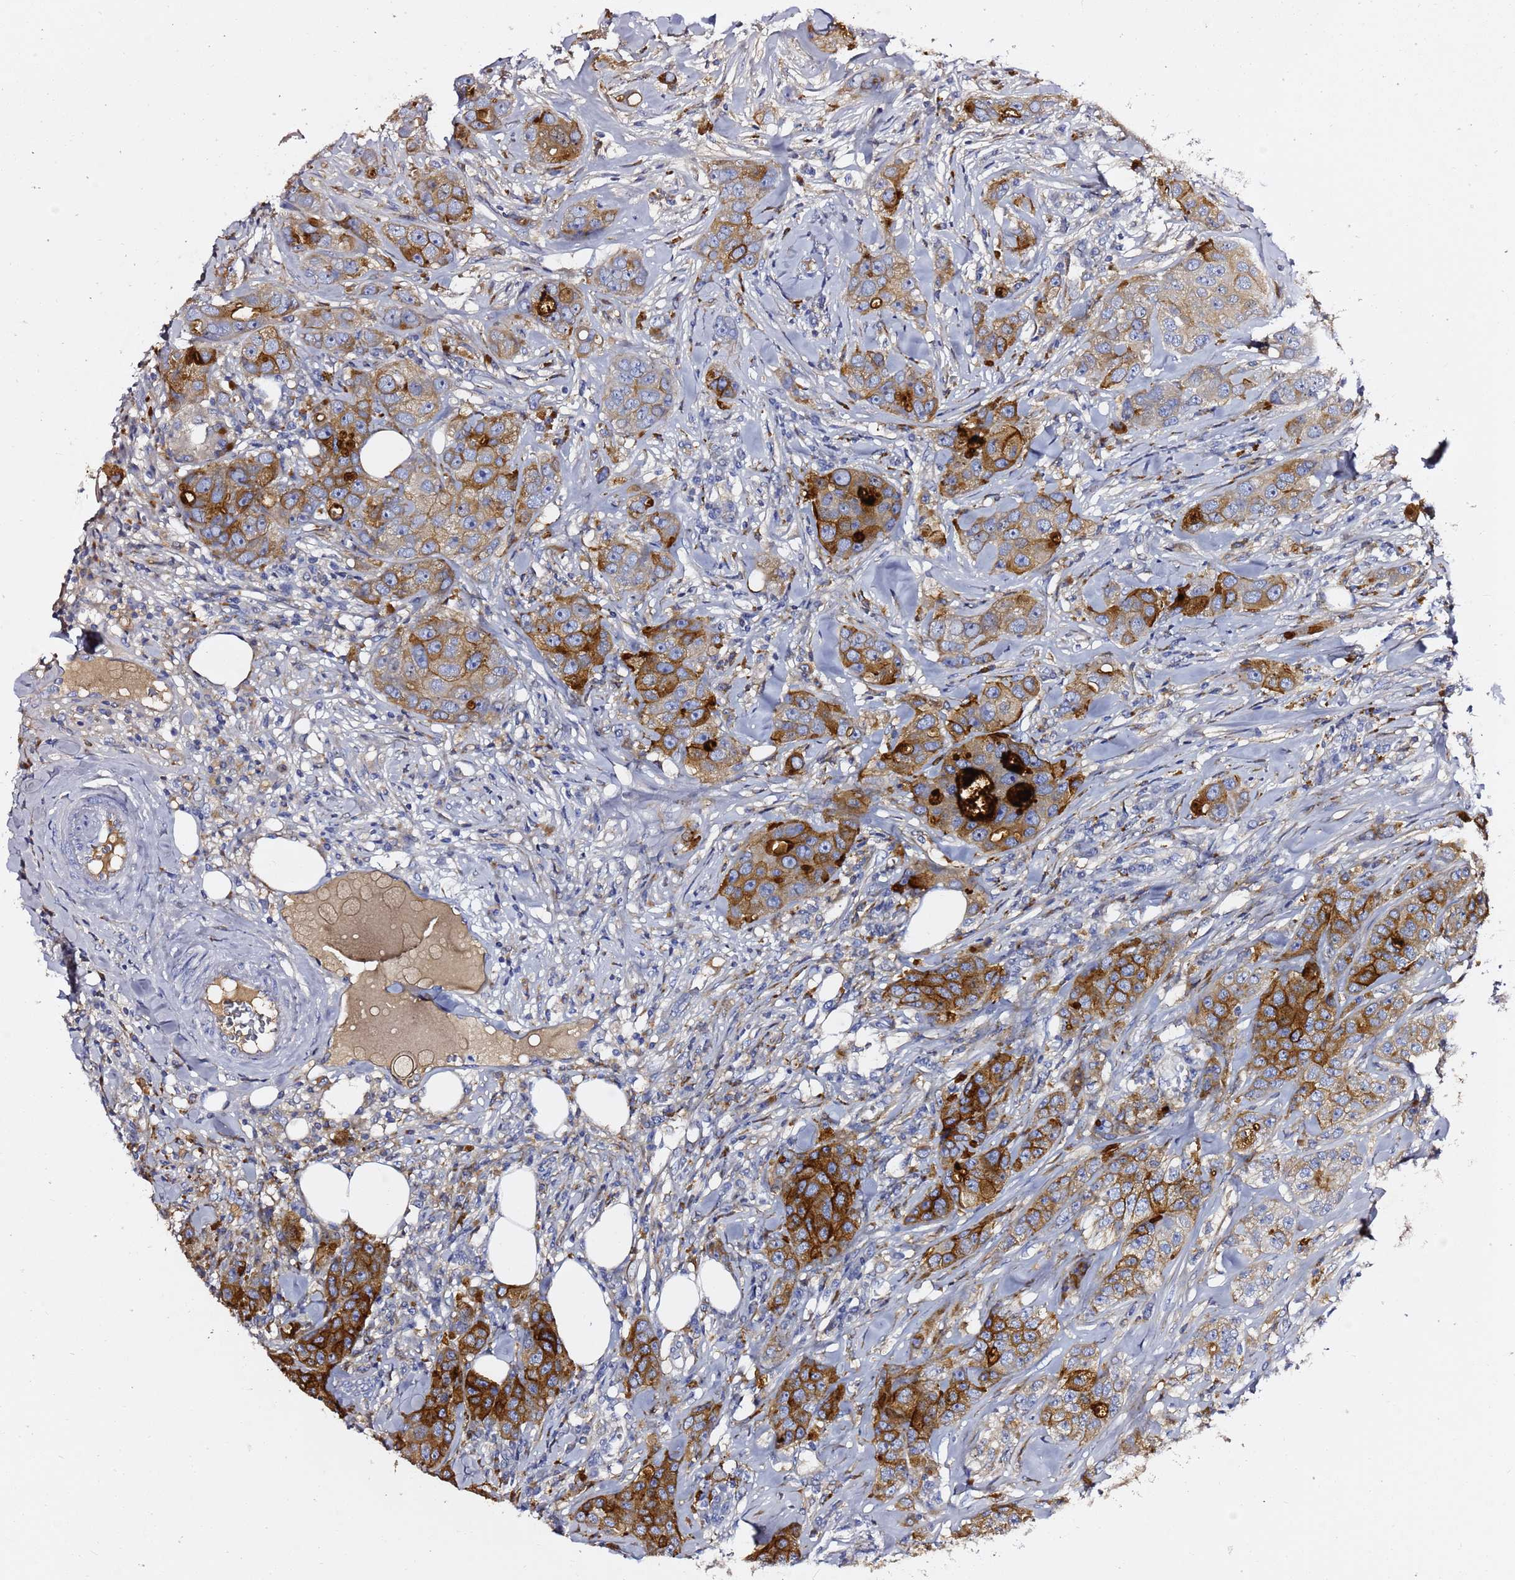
{"staining": {"intensity": "strong", "quantity": "25%-75%", "location": "cytoplasmic/membranous"}, "tissue": "breast cancer", "cell_type": "Tumor cells", "image_type": "cancer", "snomed": [{"axis": "morphology", "description": "Duct carcinoma"}, {"axis": "topography", "description": "Breast"}], "caption": "A histopathology image showing strong cytoplasmic/membranous expression in about 25%-75% of tumor cells in invasive ductal carcinoma (breast), as visualized by brown immunohistochemical staining.", "gene": "NAT2", "patient": {"sex": "female", "age": 43}}